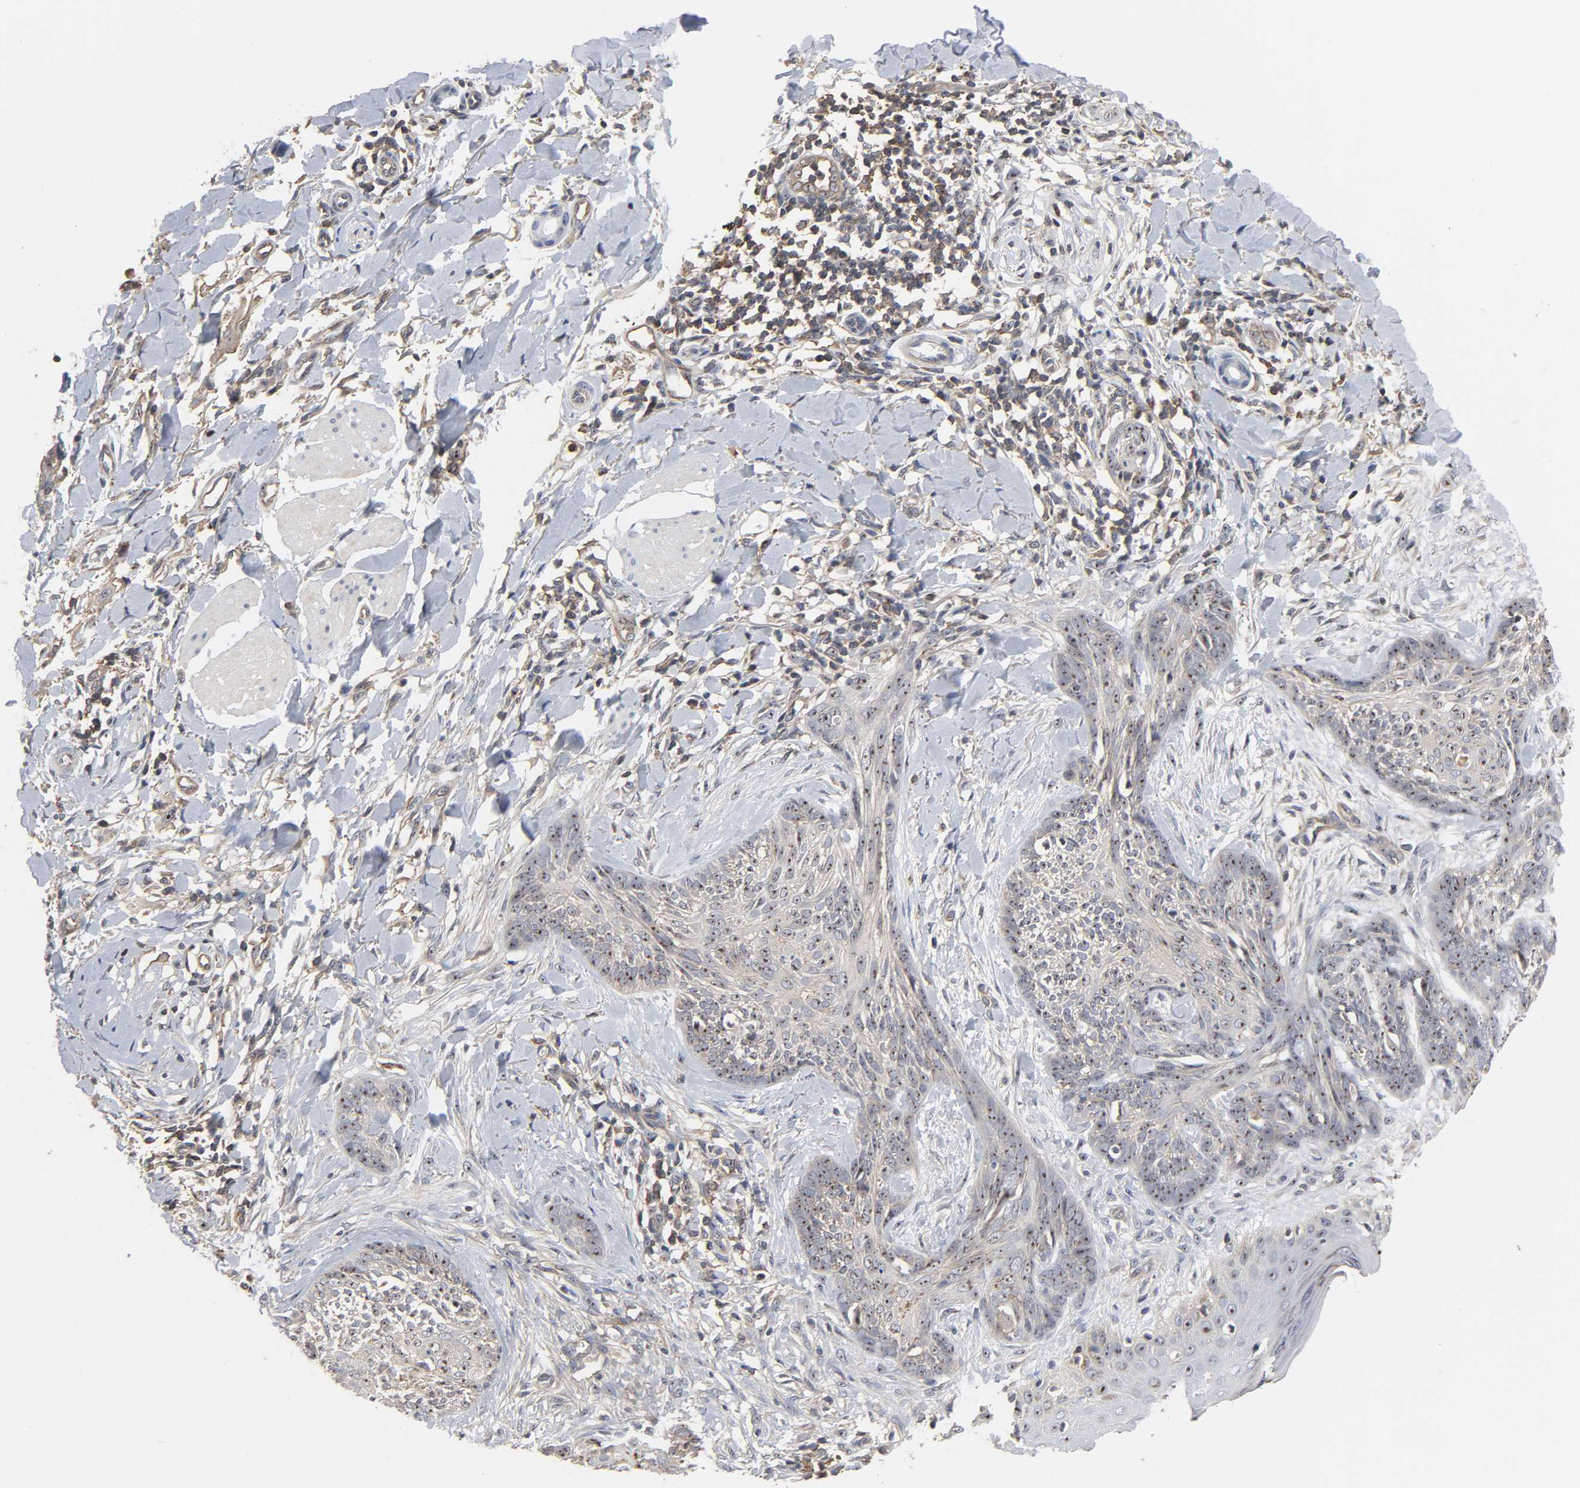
{"staining": {"intensity": "weak", "quantity": ">75%", "location": "cytoplasmic/membranous,nuclear"}, "tissue": "skin cancer", "cell_type": "Tumor cells", "image_type": "cancer", "snomed": [{"axis": "morphology", "description": "Normal tissue, NOS"}, {"axis": "morphology", "description": "Basal cell carcinoma"}, {"axis": "topography", "description": "Skin"}], "caption": "This is a micrograph of immunohistochemistry staining of skin basal cell carcinoma, which shows weak staining in the cytoplasmic/membranous and nuclear of tumor cells.", "gene": "DDX10", "patient": {"sex": "male", "age": 71}}